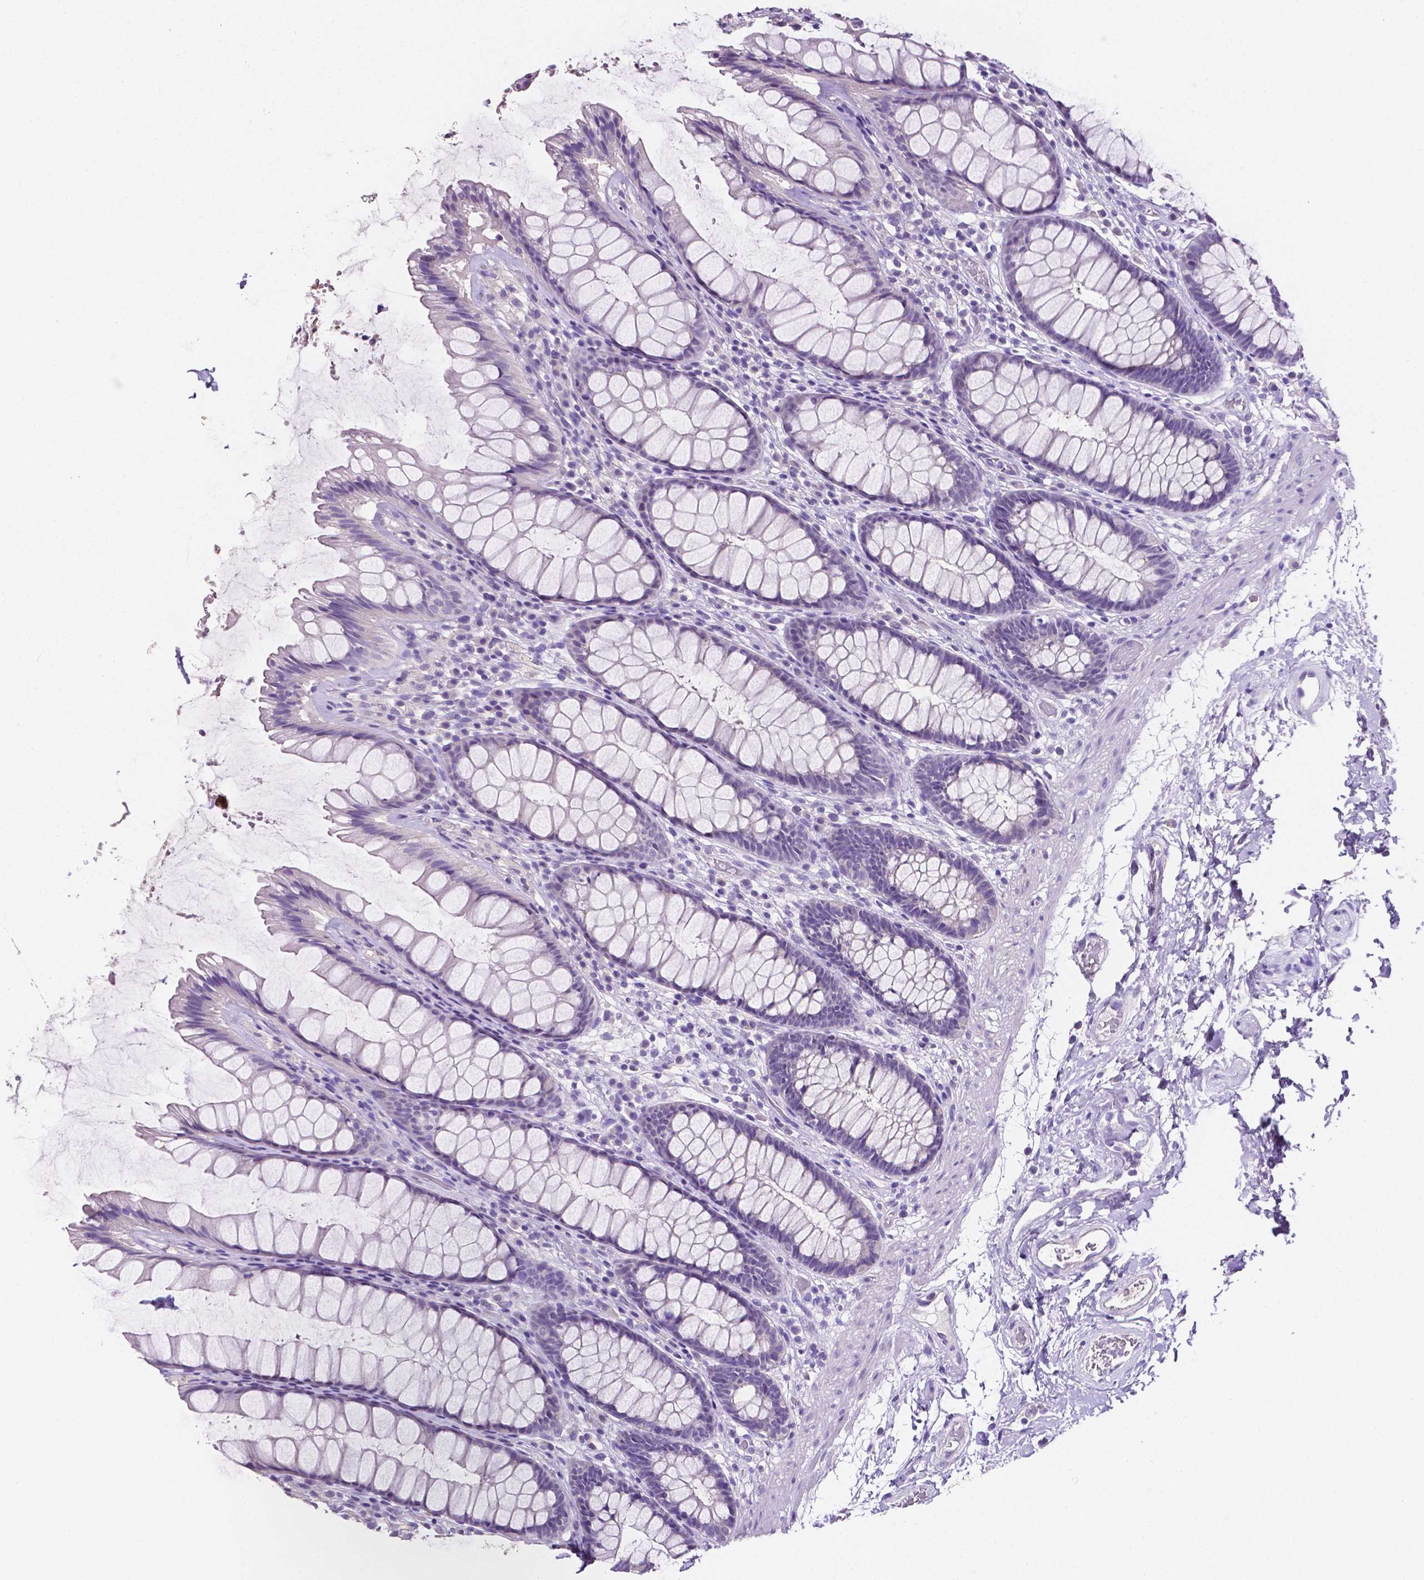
{"staining": {"intensity": "negative", "quantity": "none", "location": "none"}, "tissue": "rectum", "cell_type": "Glandular cells", "image_type": "normal", "snomed": [{"axis": "morphology", "description": "Normal tissue, NOS"}, {"axis": "topography", "description": "Rectum"}], "caption": "Image shows no protein positivity in glandular cells of unremarkable rectum. Brightfield microscopy of IHC stained with DAB (3,3'-diaminobenzidine) (brown) and hematoxylin (blue), captured at high magnification.", "gene": "SLC22A2", "patient": {"sex": "male", "age": 72}}